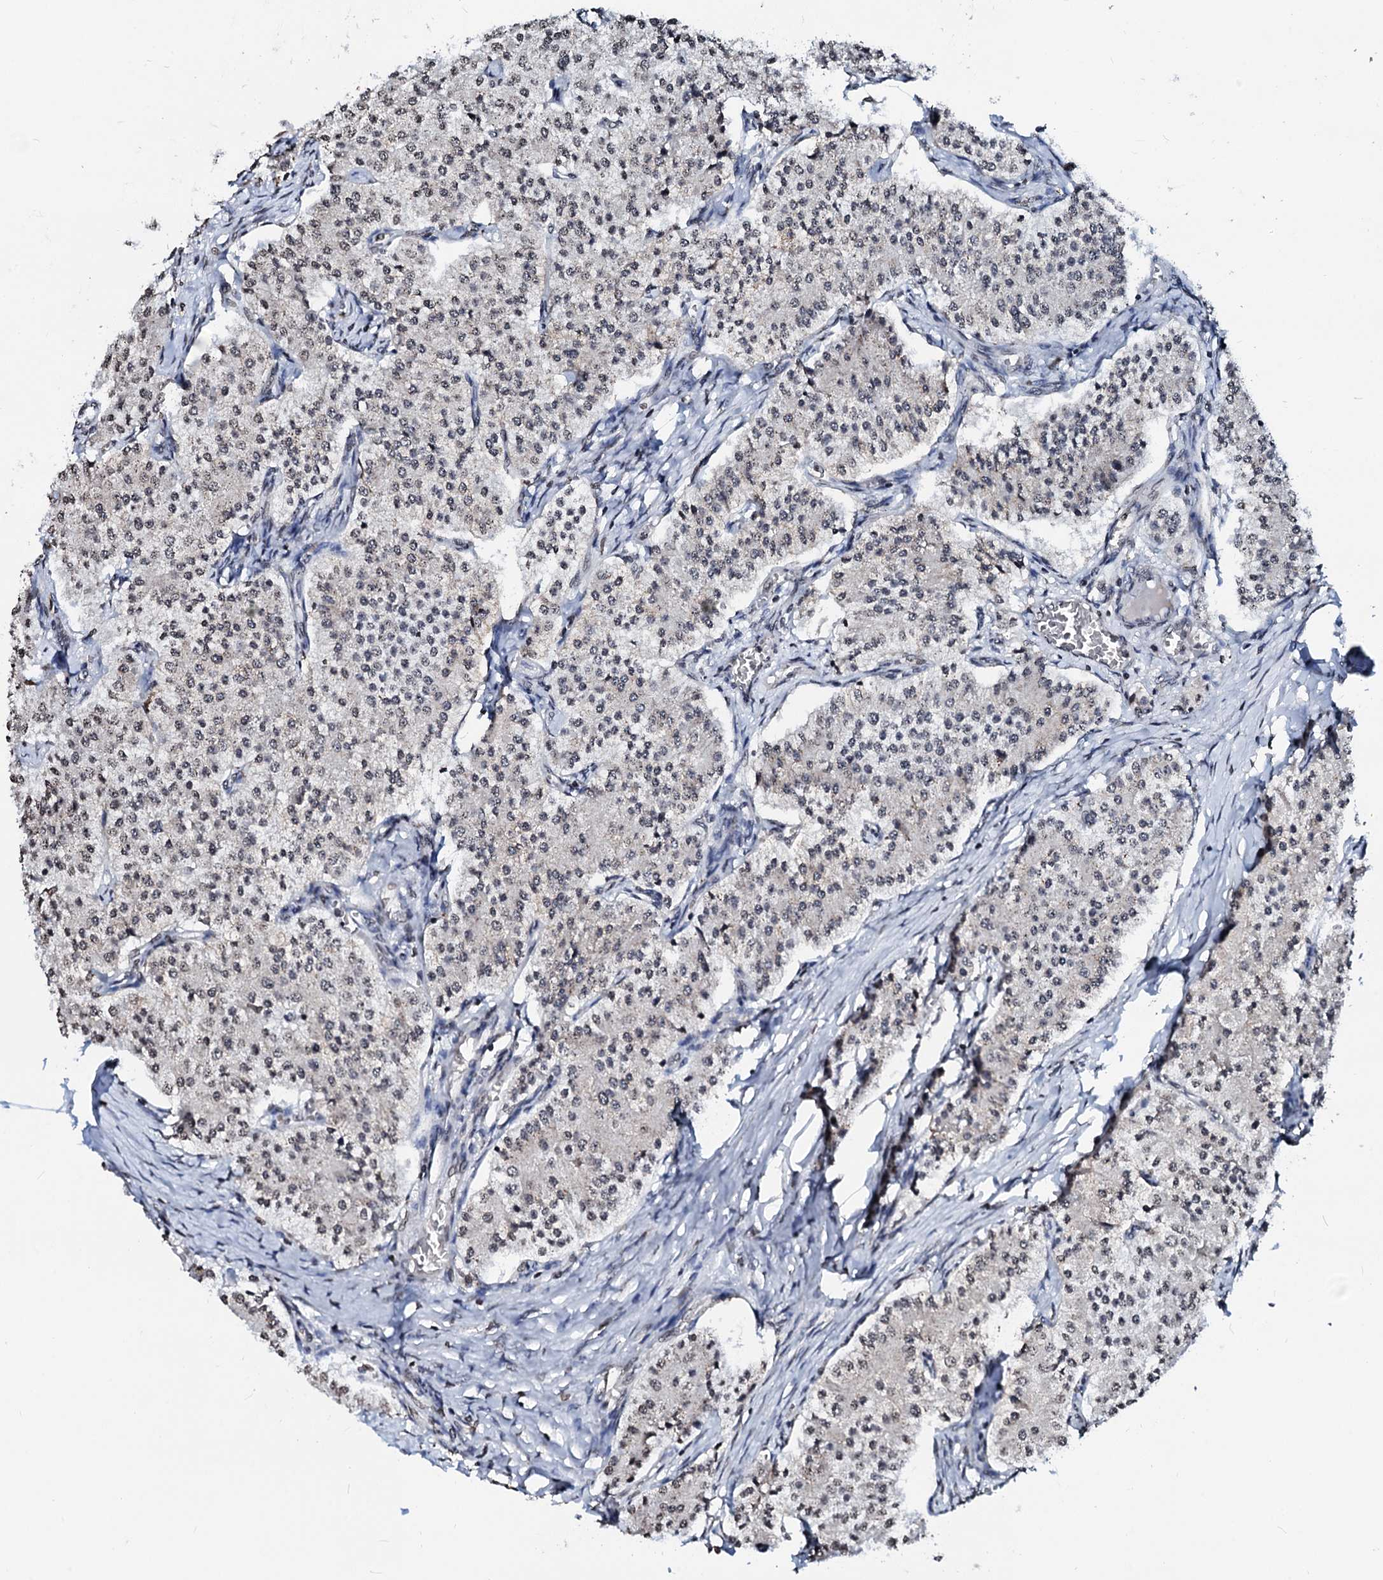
{"staining": {"intensity": "weak", "quantity": "25%-75%", "location": "nuclear"}, "tissue": "carcinoid", "cell_type": "Tumor cells", "image_type": "cancer", "snomed": [{"axis": "morphology", "description": "Carcinoid, malignant, NOS"}, {"axis": "topography", "description": "Colon"}], "caption": "Immunohistochemical staining of carcinoid demonstrates low levels of weak nuclear expression in about 25%-75% of tumor cells.", "gene": "LSM11", "patient": {"sex": "female", "age": 52}}